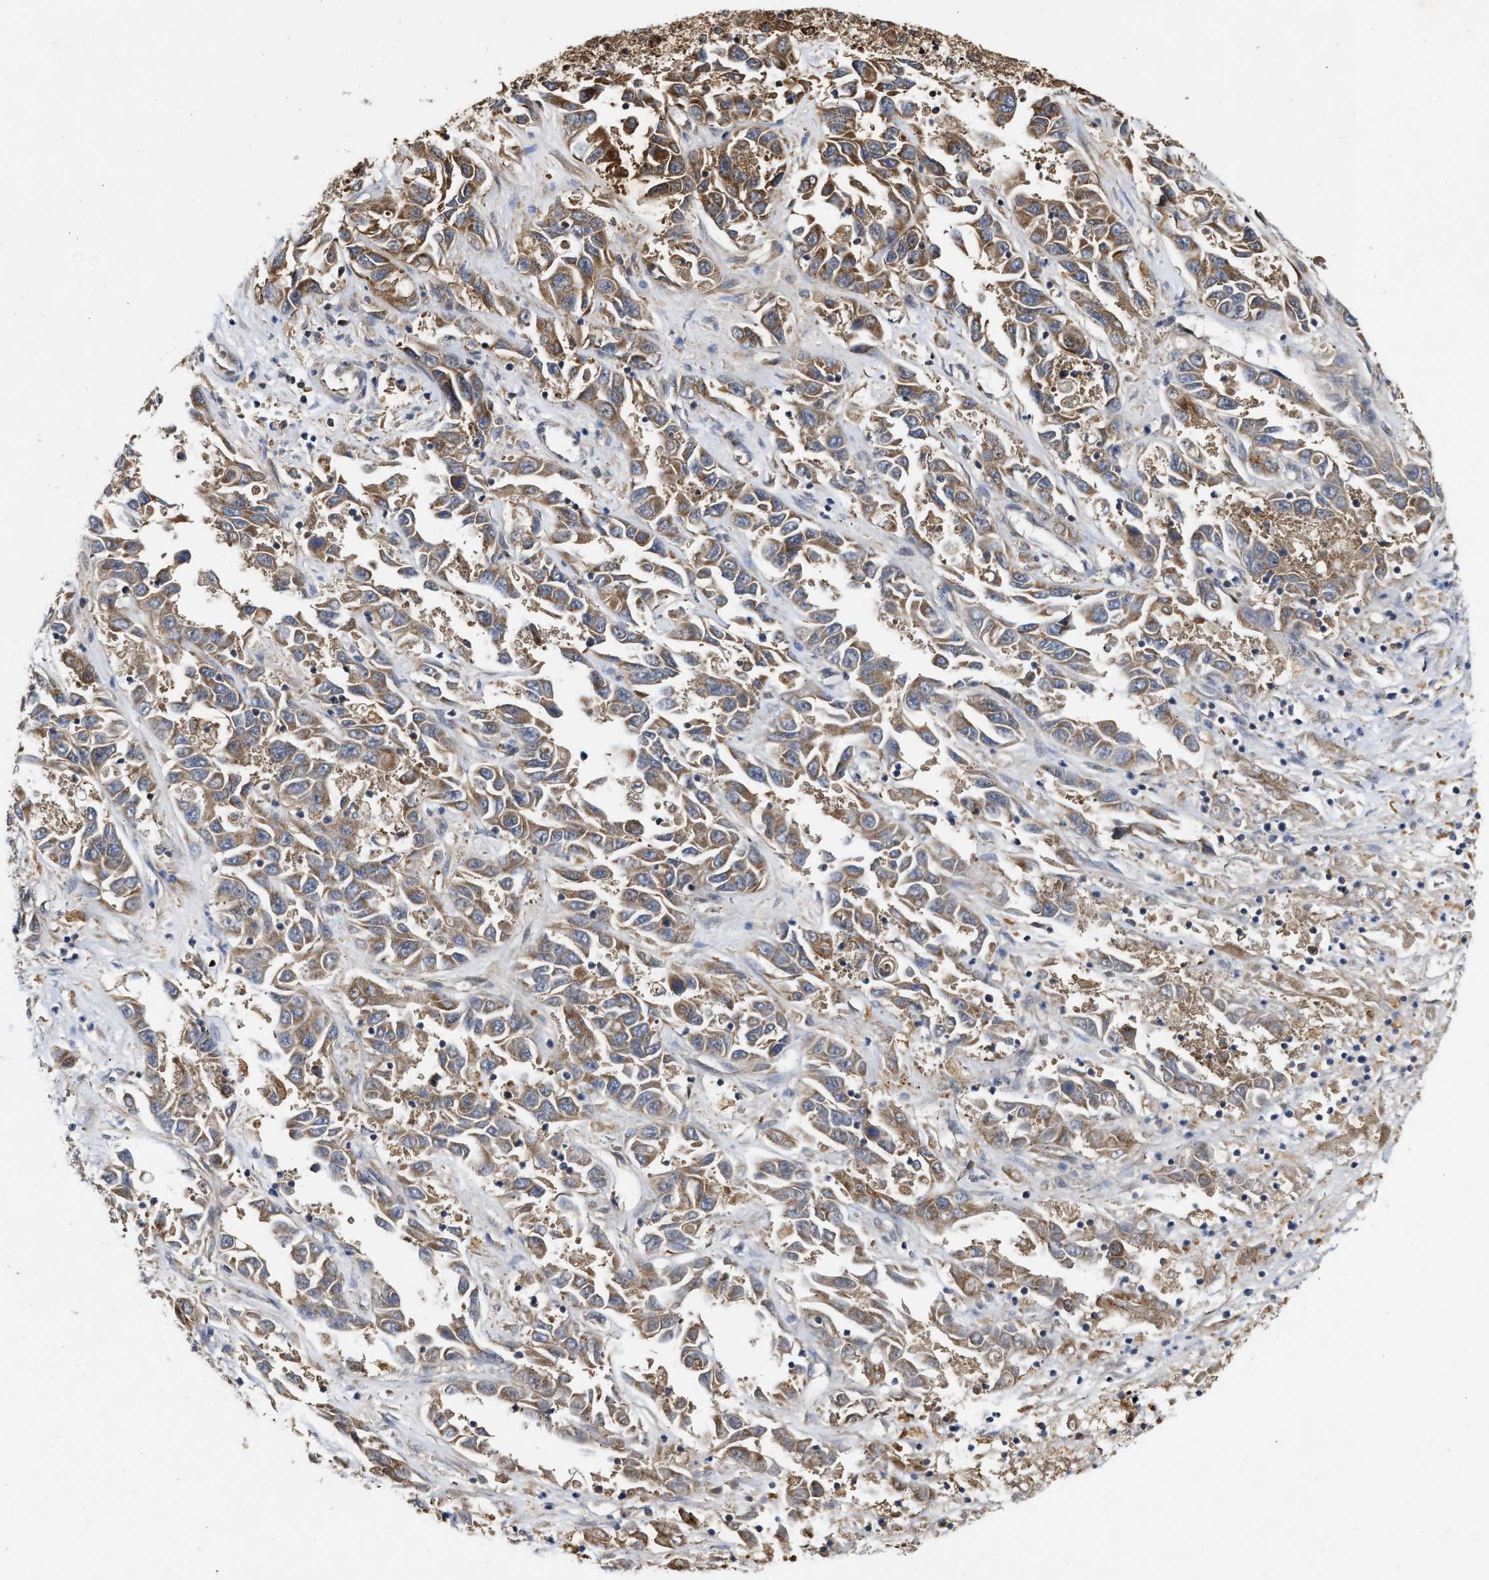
{"staining": {"intensity": "moderate", "quantity": ">75%", "location": "cytoplasmic/membranous"}, "tissue": "liver cancer", "cell_type": "Tumor cells", "image_type": "cancer", "snomed": [{"axis": "morphology", "description": "Cholangiocarcinoma"}, {"axis": "topography", "description": "Liver"}], "caption": "Moderate cytoplasmic/membranous staining is identified in about >75% of tumor cells in liver cholangiocarcinoma. The staining was performed using DAB, with brown indicating positive protein expression. Nuclei are stained blue with hematoxylin.", "gene": "CFLAR", "patient": {"sex": "female", "age": 52}}